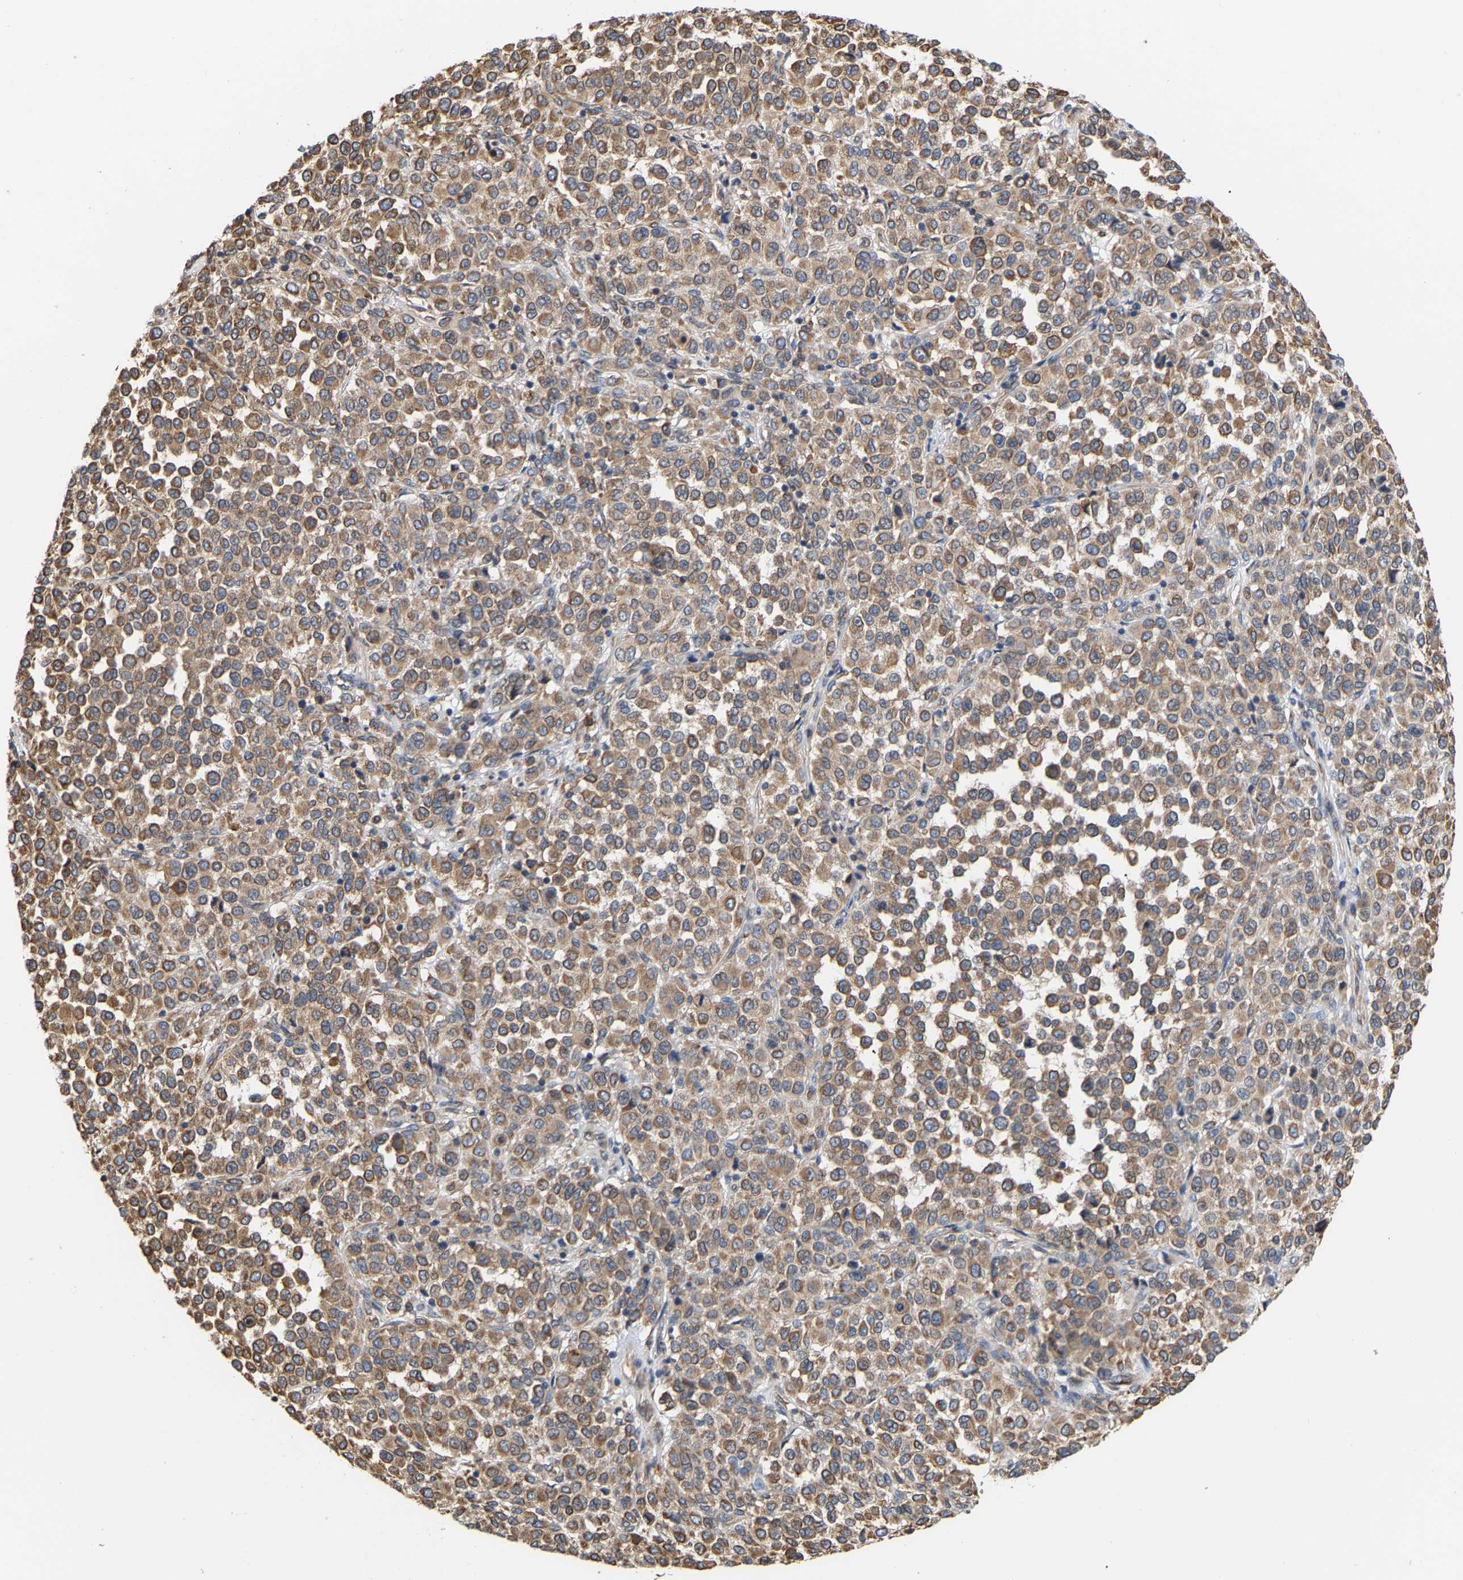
{"staining": {"intensity": "moderate", "quantity": ">75%", "location": "cytoplasmic/membranous"}, "tissue": "melanoma", "cell_type": "Tumor cells", "image_type": "cancer", "snomed": [{"axis": "morphology", "description": "Malignant melanoma, Metastatic site"}, {"axis": "topography", "description": "Pancreas"}], "caption": "A micrograph of human melanoma stained for a protein demonstrates moderate cytoplasmic/membranous brown staining in tumor cells.", "gene": "ARAP1", "patient": {"sex": "female", "age": 30}}